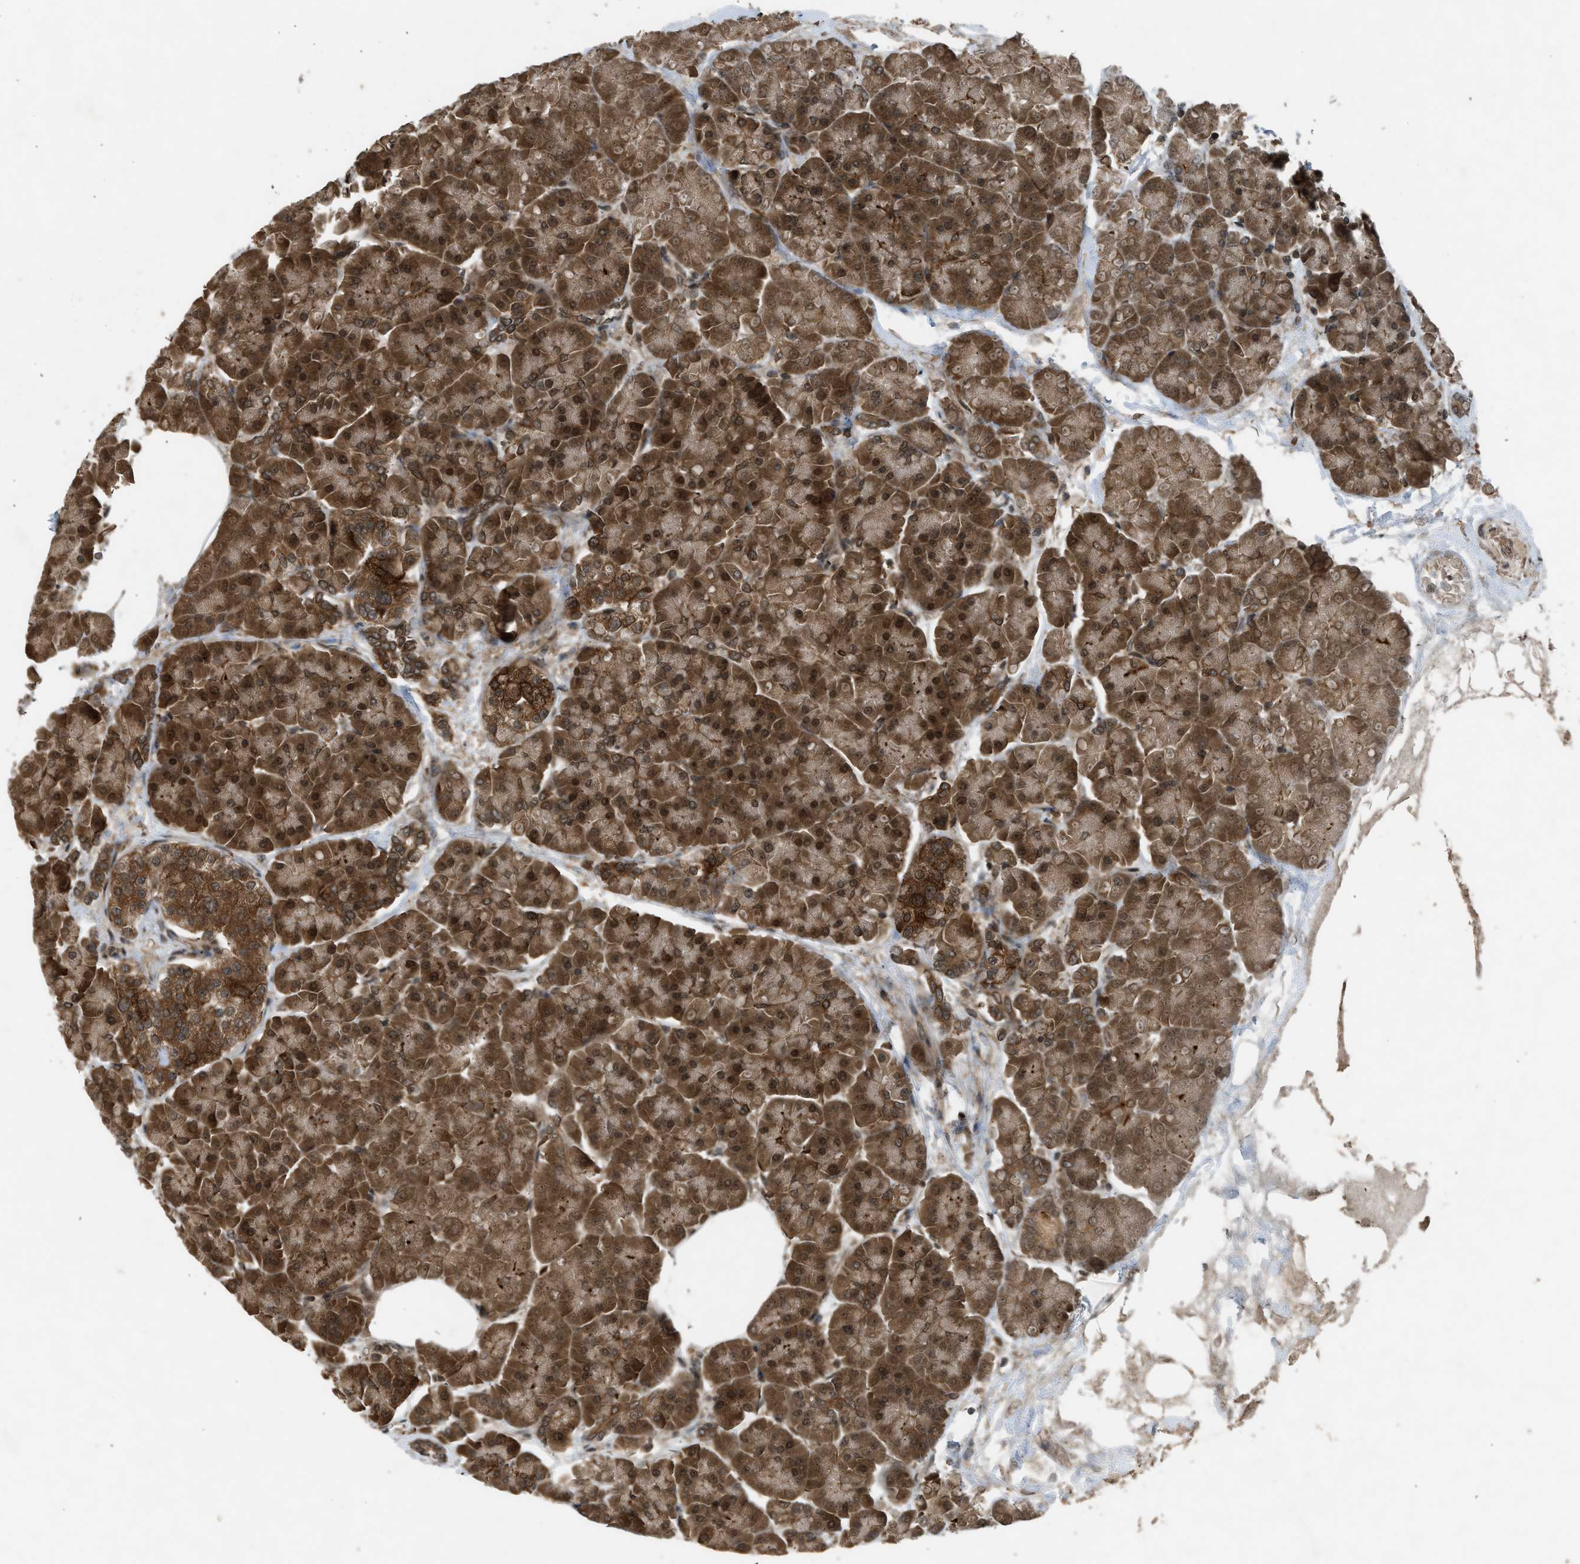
{"staining": {"intensity": "strong", "quantity": ">75%", "location": "cytoplasmic/membranous,nuclear"}, "tissue": "pancreas", "cell_type": "Exocrine glandular cells", "image_type": "normal", "snomed": [{"axis": "morphology", "description": "Normal tissue, NOS"}, {"axis": "topography", "description": "Pancreas"}], "caption": "Protein expression analysis of normal human pancreas reveals strong cytoplasmic/membranous,nuclear staining in about >75% of exocrine glandular cells. (DAB = brown stain, brightfield microscopy at high magnification).", "gene": "TXNL1", "patient": {"sex": "female", "age": 70}}